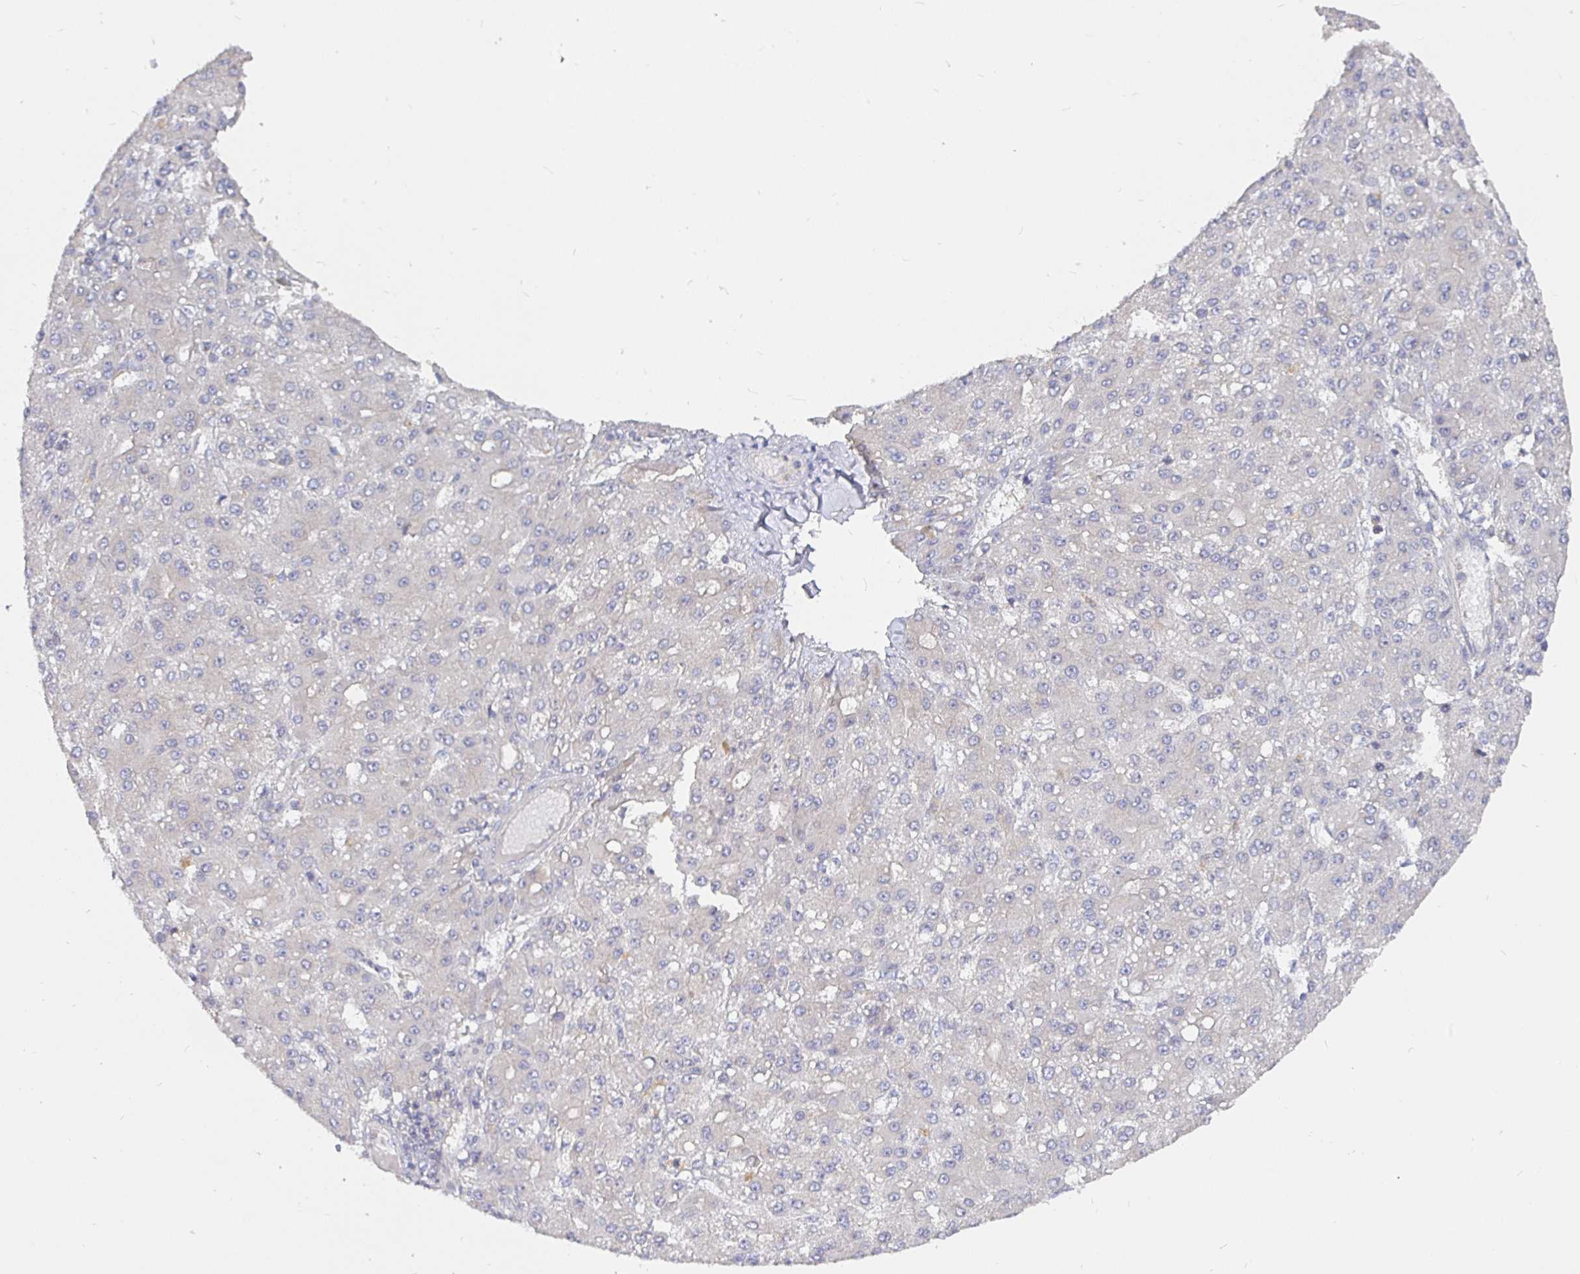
{"staining": {"intensity": "negative", "quantity": "none", "location": "none"}, "tissue": "liver cancer", "cell_type": "Tumor cells", "image_type": "cancer", "snomed": [{"axis": "morphology", "description": "Carcinoma, Hepatocellular, NOS"}, {"axis": "topography", "description": "Liver"}], "caption": "Liver cancer stained for a protein using immunohistochemistry (IHC) displays no expression tumor cells.", "gene": "KIF21A", "patient": {"sex": "male", "age": 67}}